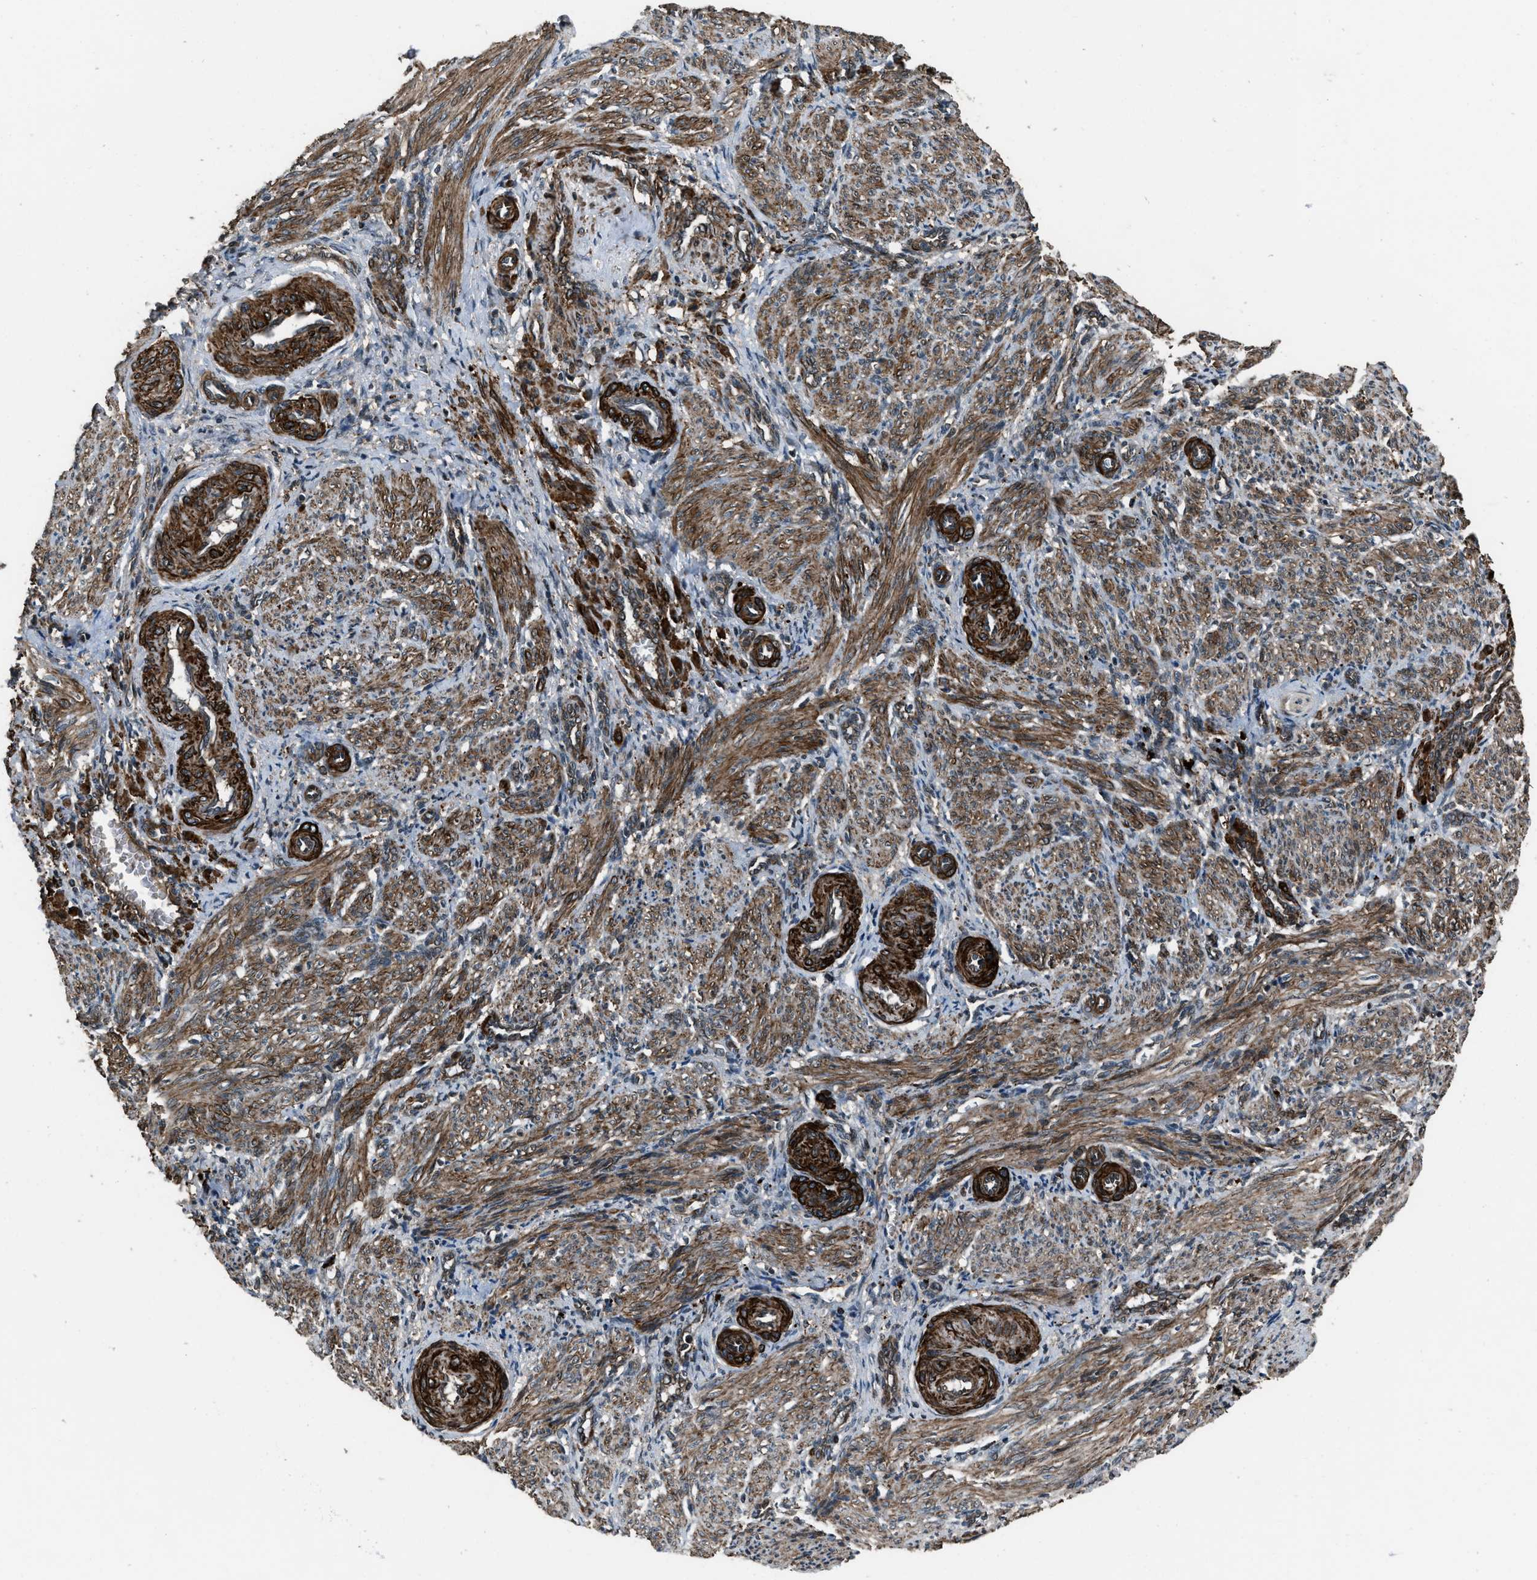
{"staining": {"intensity": "strong", "quantity": ">75%", "location": "cytoplasmic/membranous"}, "tissue": "smooth muscle", "cell_type": "Smooth muscle cells", "image_type": "normal", "snomed": [{"axis": "morphology", "description": "Normal tissue, NOS"}, {"axis": "topography", "description": "Endometrium"}], "caption": "Protein staining of benign smooth muscle displays strong cytoplasmic/membranous staining in approximately >75% of smooth muscle cells.", "gene": "IRAK4", "patient": {"sex": "female", "age": 33}}